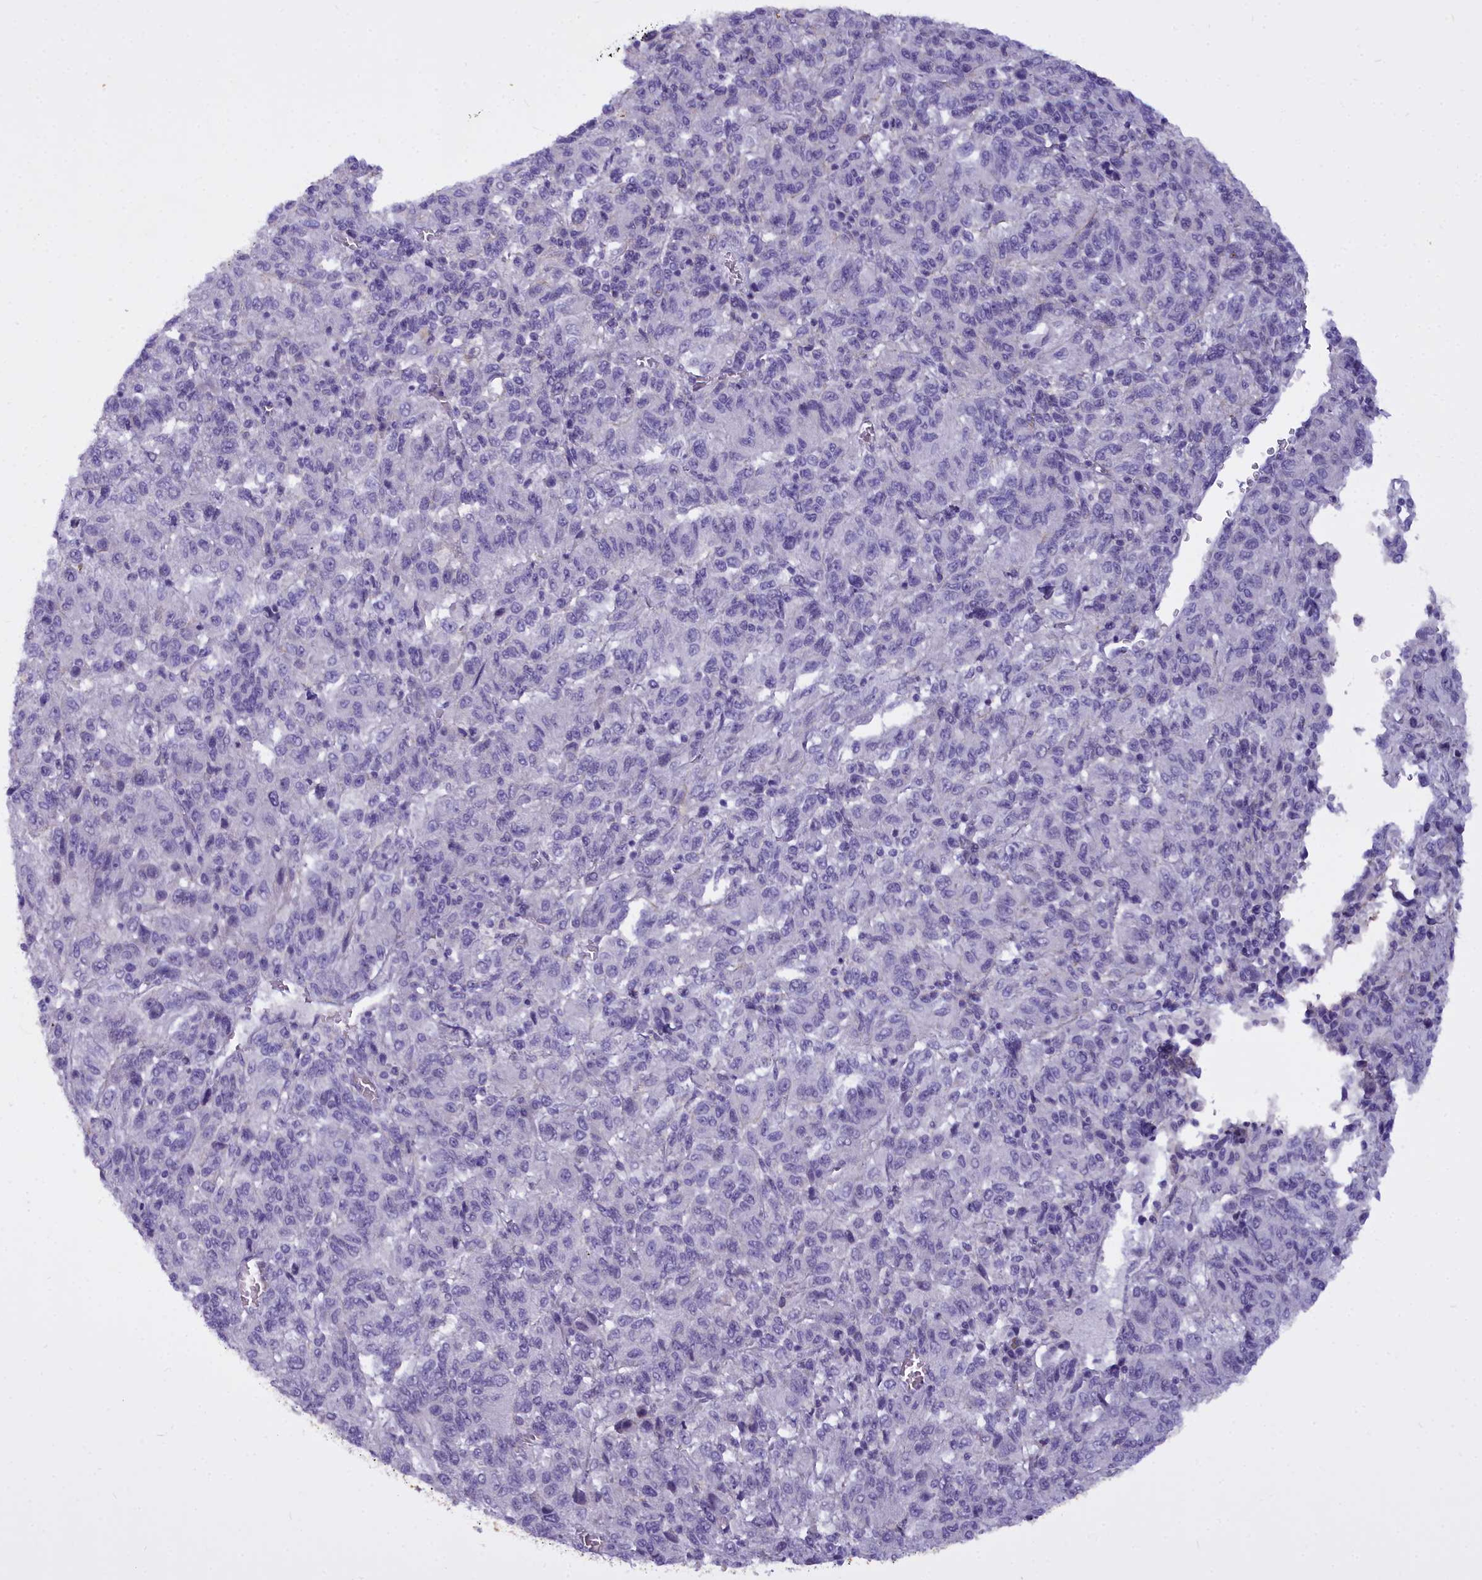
{"staining": {"intensity": "negative", "quantity": "none", "location": "none"}, "tissue": "melanoma", "cell_type": "Tumor cells", "image_type": "cancer", "snomed": [{"axis": "morphology", "description": "Malignant melanoma, Metastatic site"}, {"axis": "topography", "description": "Lung"}], "caption": "Immunohistochemistry (IHC) micrograph of human melanoma stained for a protein (brown), which displays no positivity in tumor cells. (Stains: DAB (3,3'-diaminobenzidine) immunohistochemistry (IHC) with hematoxylin counter stain, Microscopy: brightfield microscopy at high magnification).", "gene": "OSTN", "patient": {"sex": "male", "age": 64}}